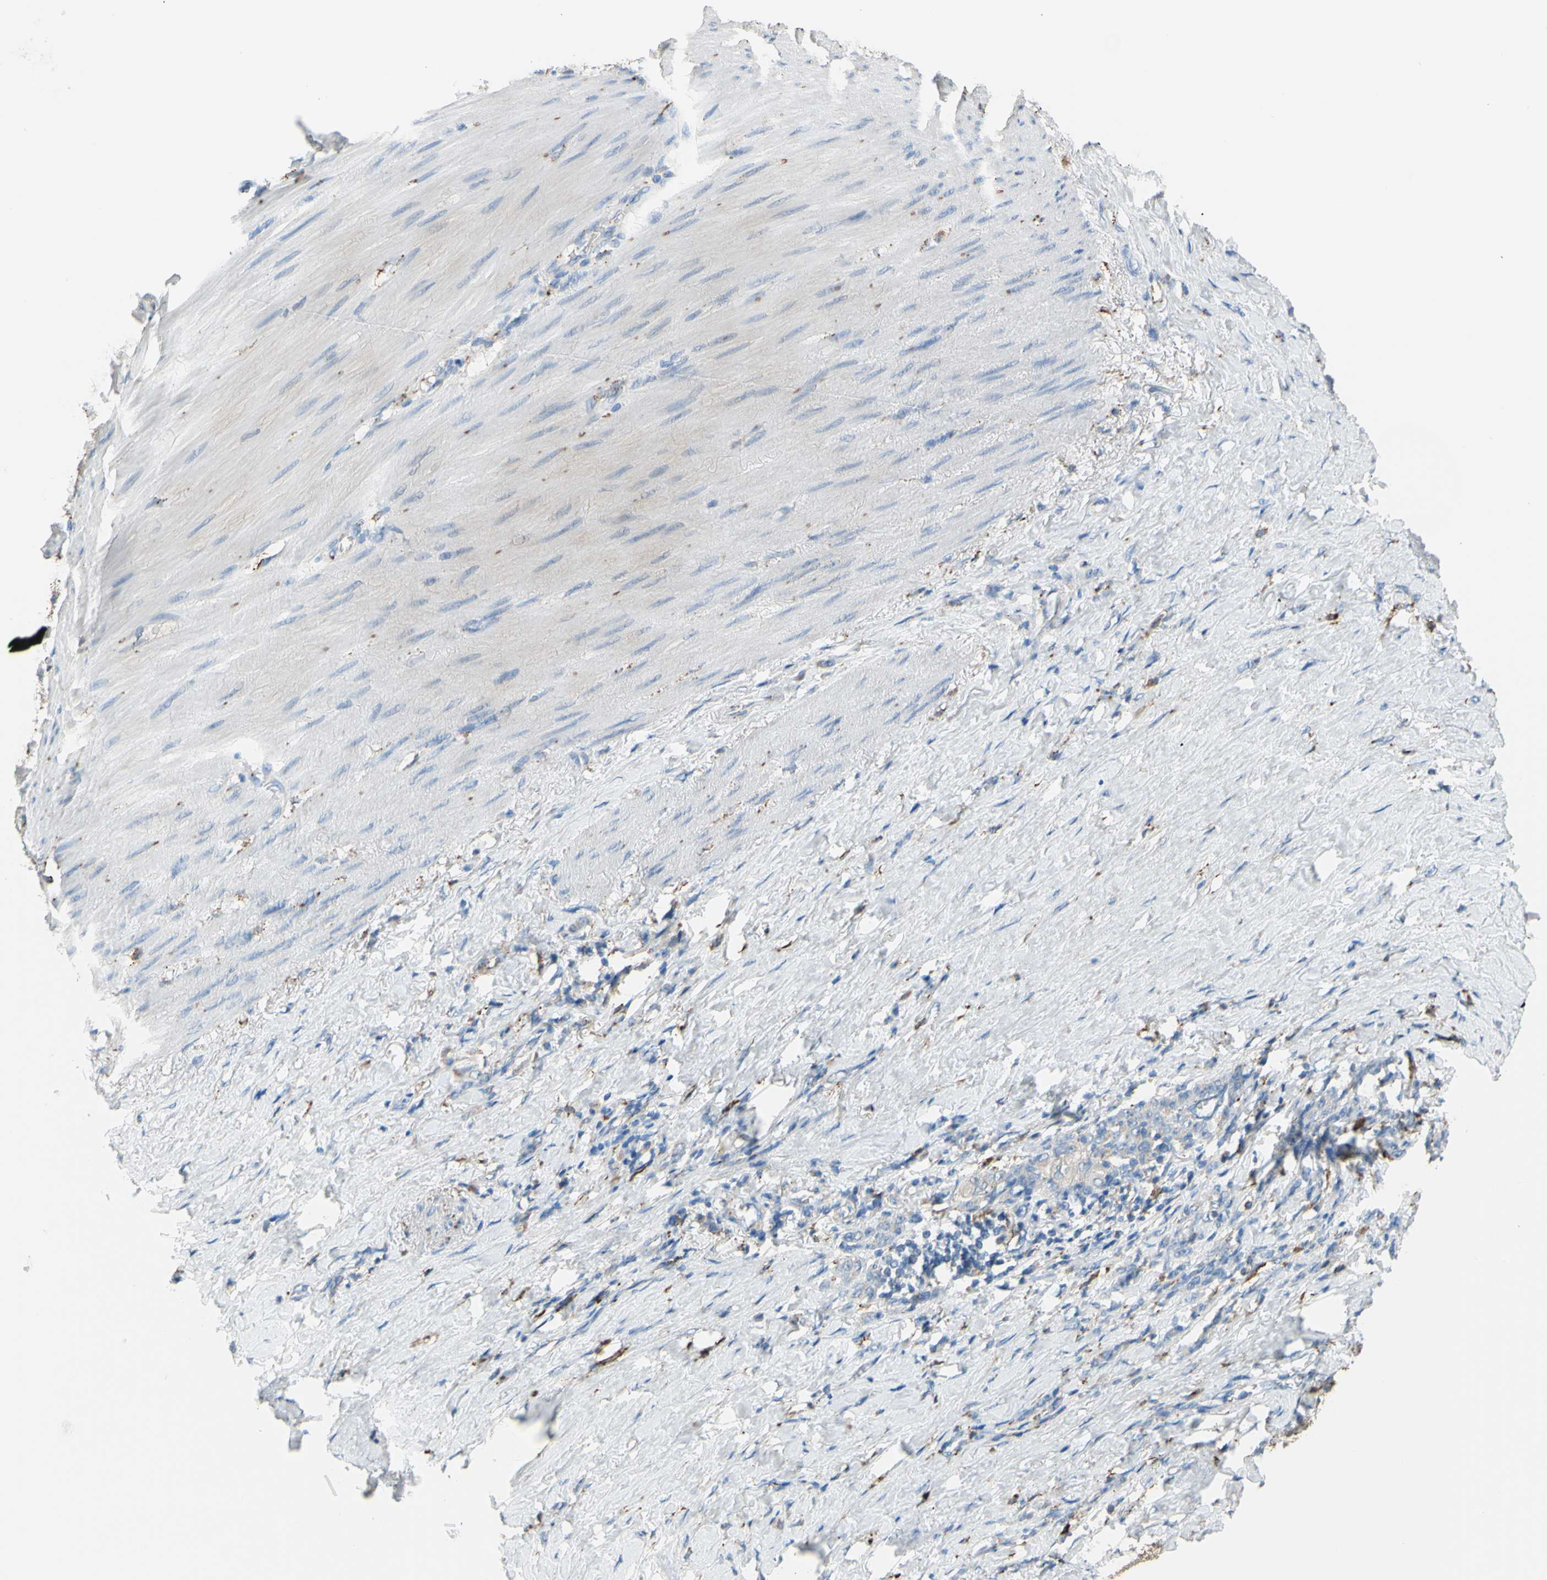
{"staining": {"intensity": "negative", "quantity": "none", "location": "none"}, "tissue": "stomach cancer", "cell_type": "Tumor cells", "image_type": "cancer", "snomed": [{"axis": "morphology", "description": "Adenocarcinoma, NOS"}, {"axis": "topography", "description": "Stomach"}], "caption": "Protein analysis of stomach cancer (adenocarcinoma) shows no significant staining in tumor cells. The staining is performed using DAB (3,3'-diaminobenzidine) brown chromogen with nuclei counter-stained in using hematoxylin.", "gene": "CTSD", "patient": {"sex": "male", "age": 82}}